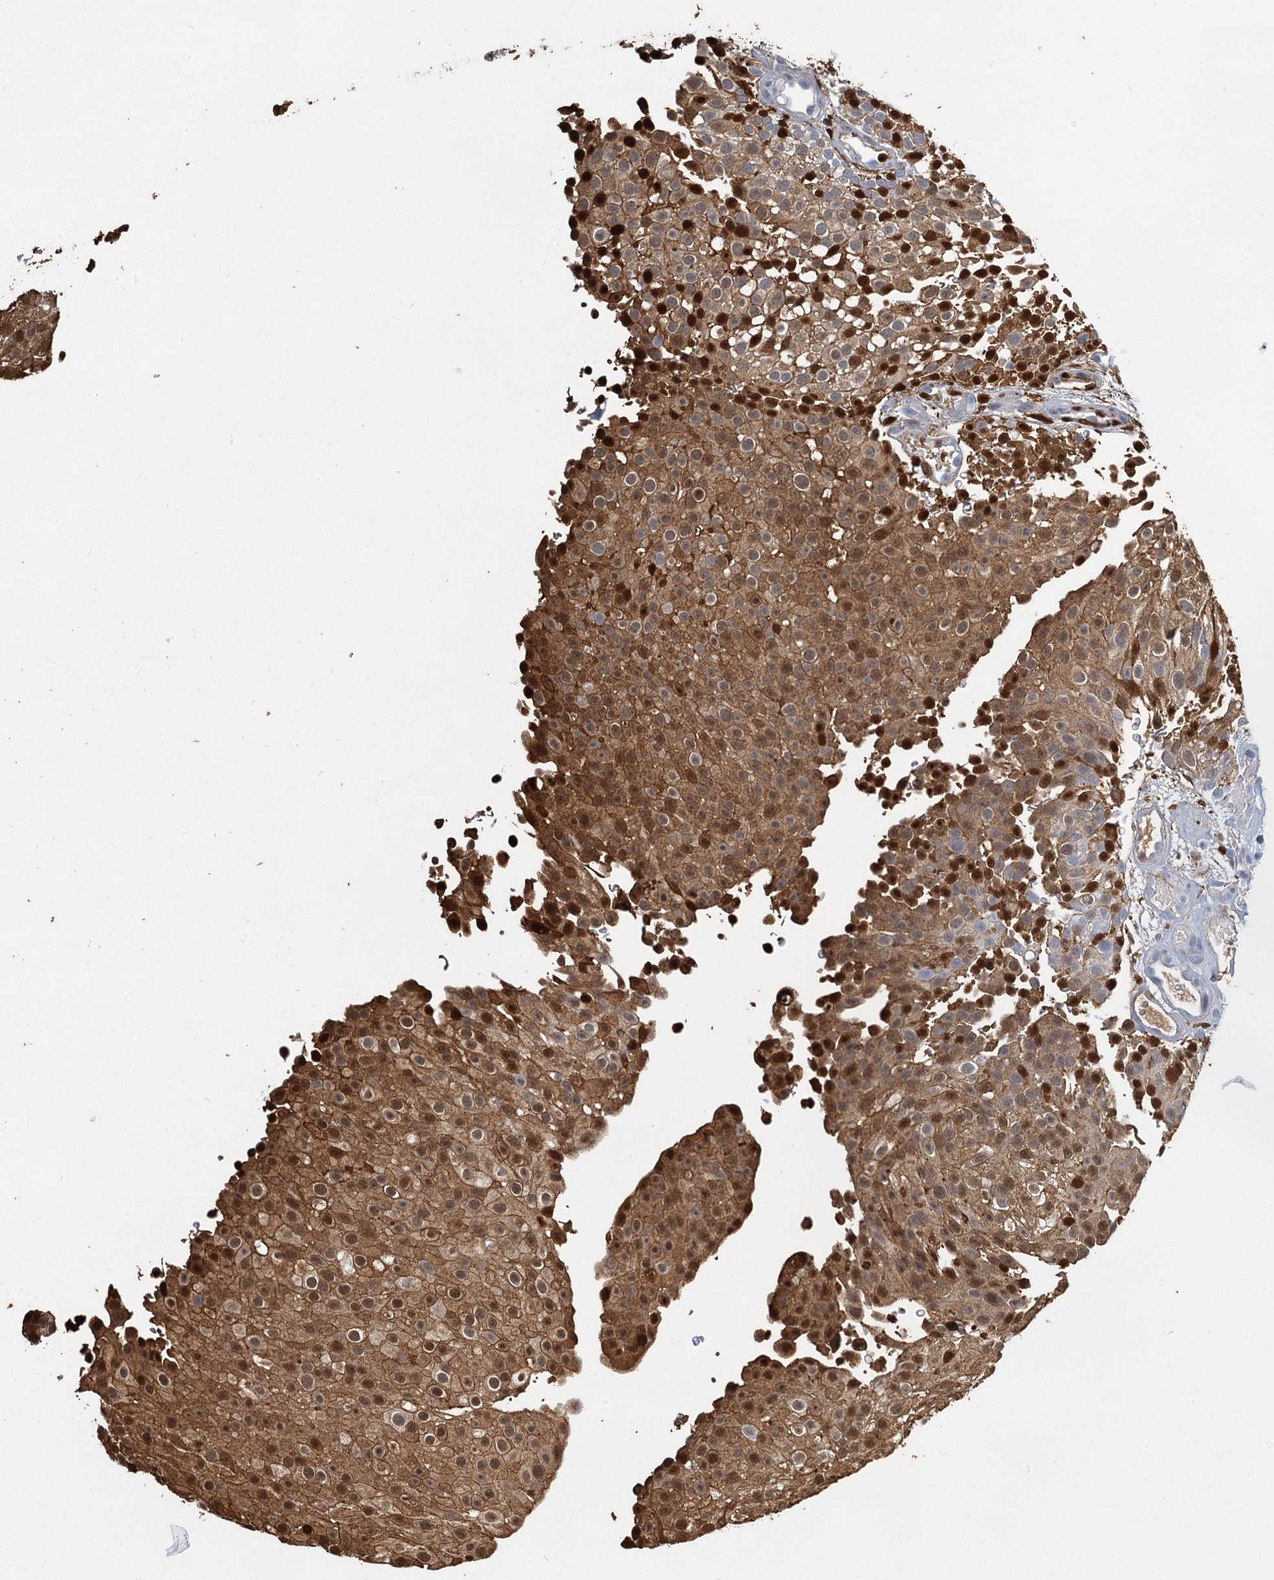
{"staining": {"intensity": "strong", "quantity": ">75%", "location": "cytoplasmic/membranous,nuclear"}, "tissue": "urothelial cancer", "cell_type": "Tumor cells", "image_type": "cancer", "snomed": [{"axis": "morphology", "description": "Urothelial carcinoma, Low grade"}, {"axis": "topography", "description": "Urinary bladder"}], "caption": "Immunohistochemistry (DAB) staining of urothelial cancer exhibits strong cytoplasmic/membranous and nuclear protein positivity in approximately >75% of tumor cells.", "gene": "S100A6", "patient": {"sex": "male", "age": 78}}